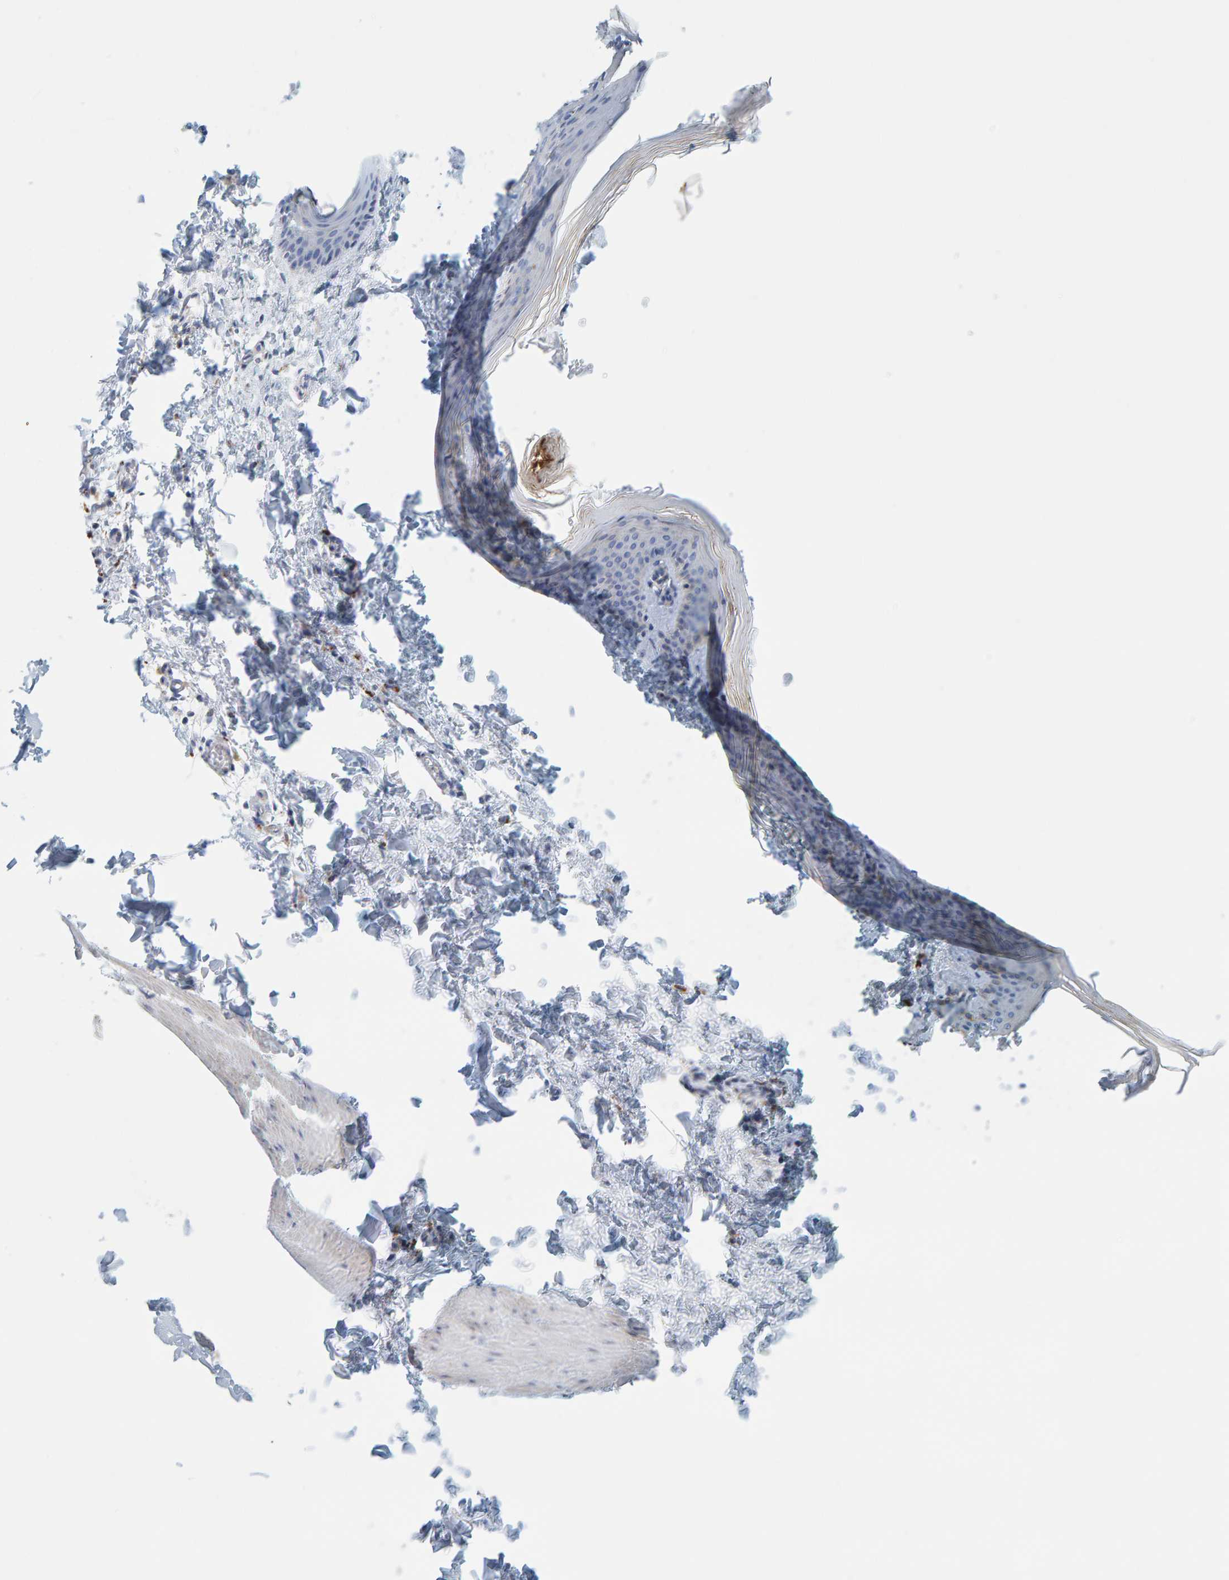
{"staining": {"intensity": "negative", "quantity": "none", "location": "none"}, "tissue": "skin", "cell_type": "Fibroblasts", "image_type": "normal", "snomed": [{"axis": "morphology", "description": "Normal tissue, NOS"}, {"axis": "topography", "description": "Skin"}], "caption": "Immunohistochemistry histopathology image of benign skin stained for a protein (brown), which reveals no staining in fibroblasts. (DAB immunohistochemistry (IHC) visualized using brightfield microscopy, high magnification).", "gene": "BIN3", "patient": {"sex": "female", "age": 27}}